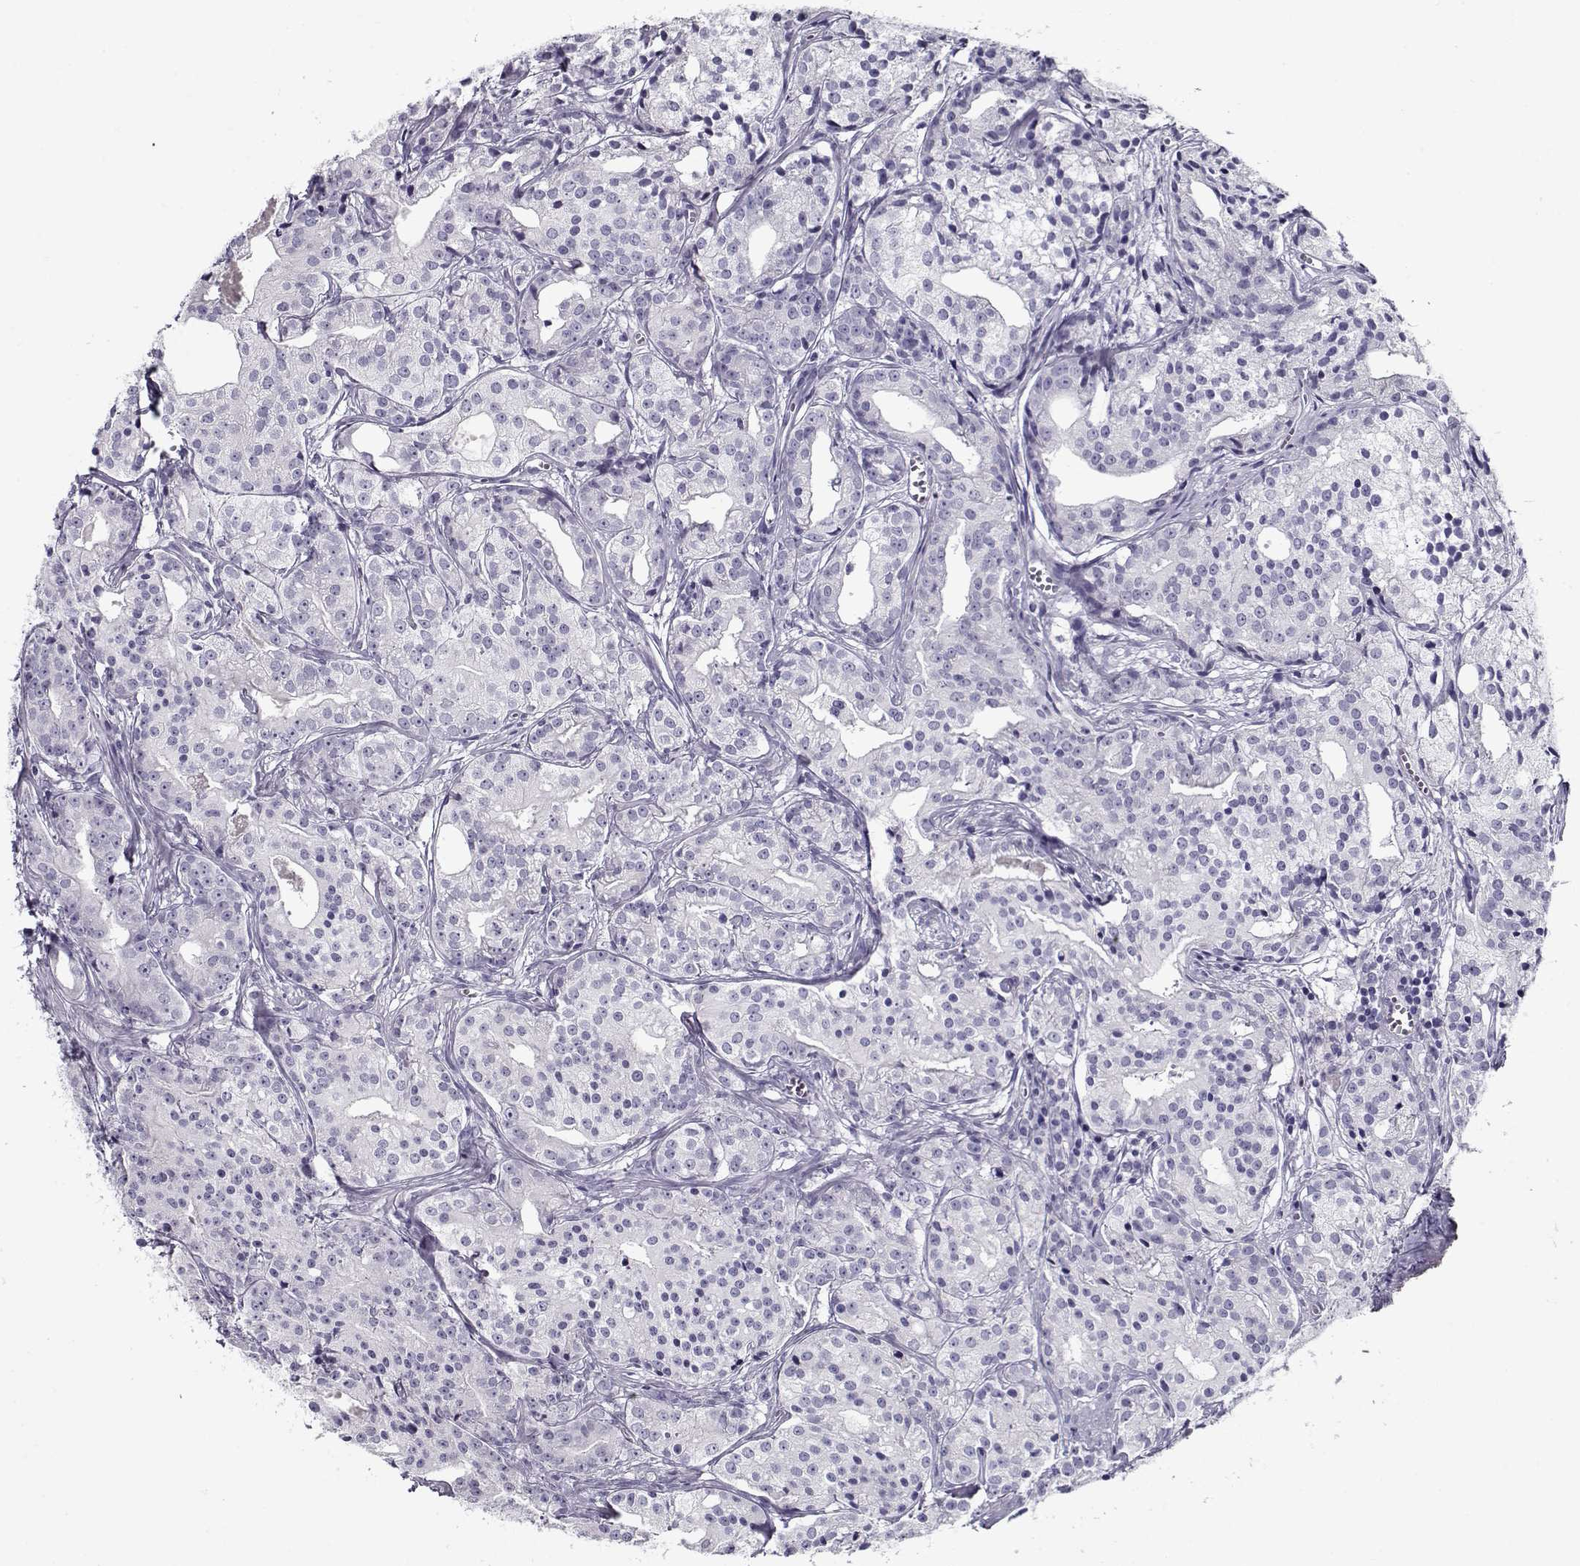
{"staining": {"intensity": "negative", "quantity": "none", "location": "none"}, "tissue": "prostate cancer", "cell_type": "Tumor cells", "image_type": "cancer", "snomed": [{"axis": "morphology", "description": "Adenocarcinoma, Medium grade"}, {"axis": "topography", "description": "Prostate"}], "caption": "DAB (3,3'-diaminobenzidine) immunohistochemical staining of human prostate cancer (medium-grade adenocarcinoma) demonstrates no significant staining in tumor cells.", "gene": "GAGE2A", "patient": {"sex": "male", "age": 74}}